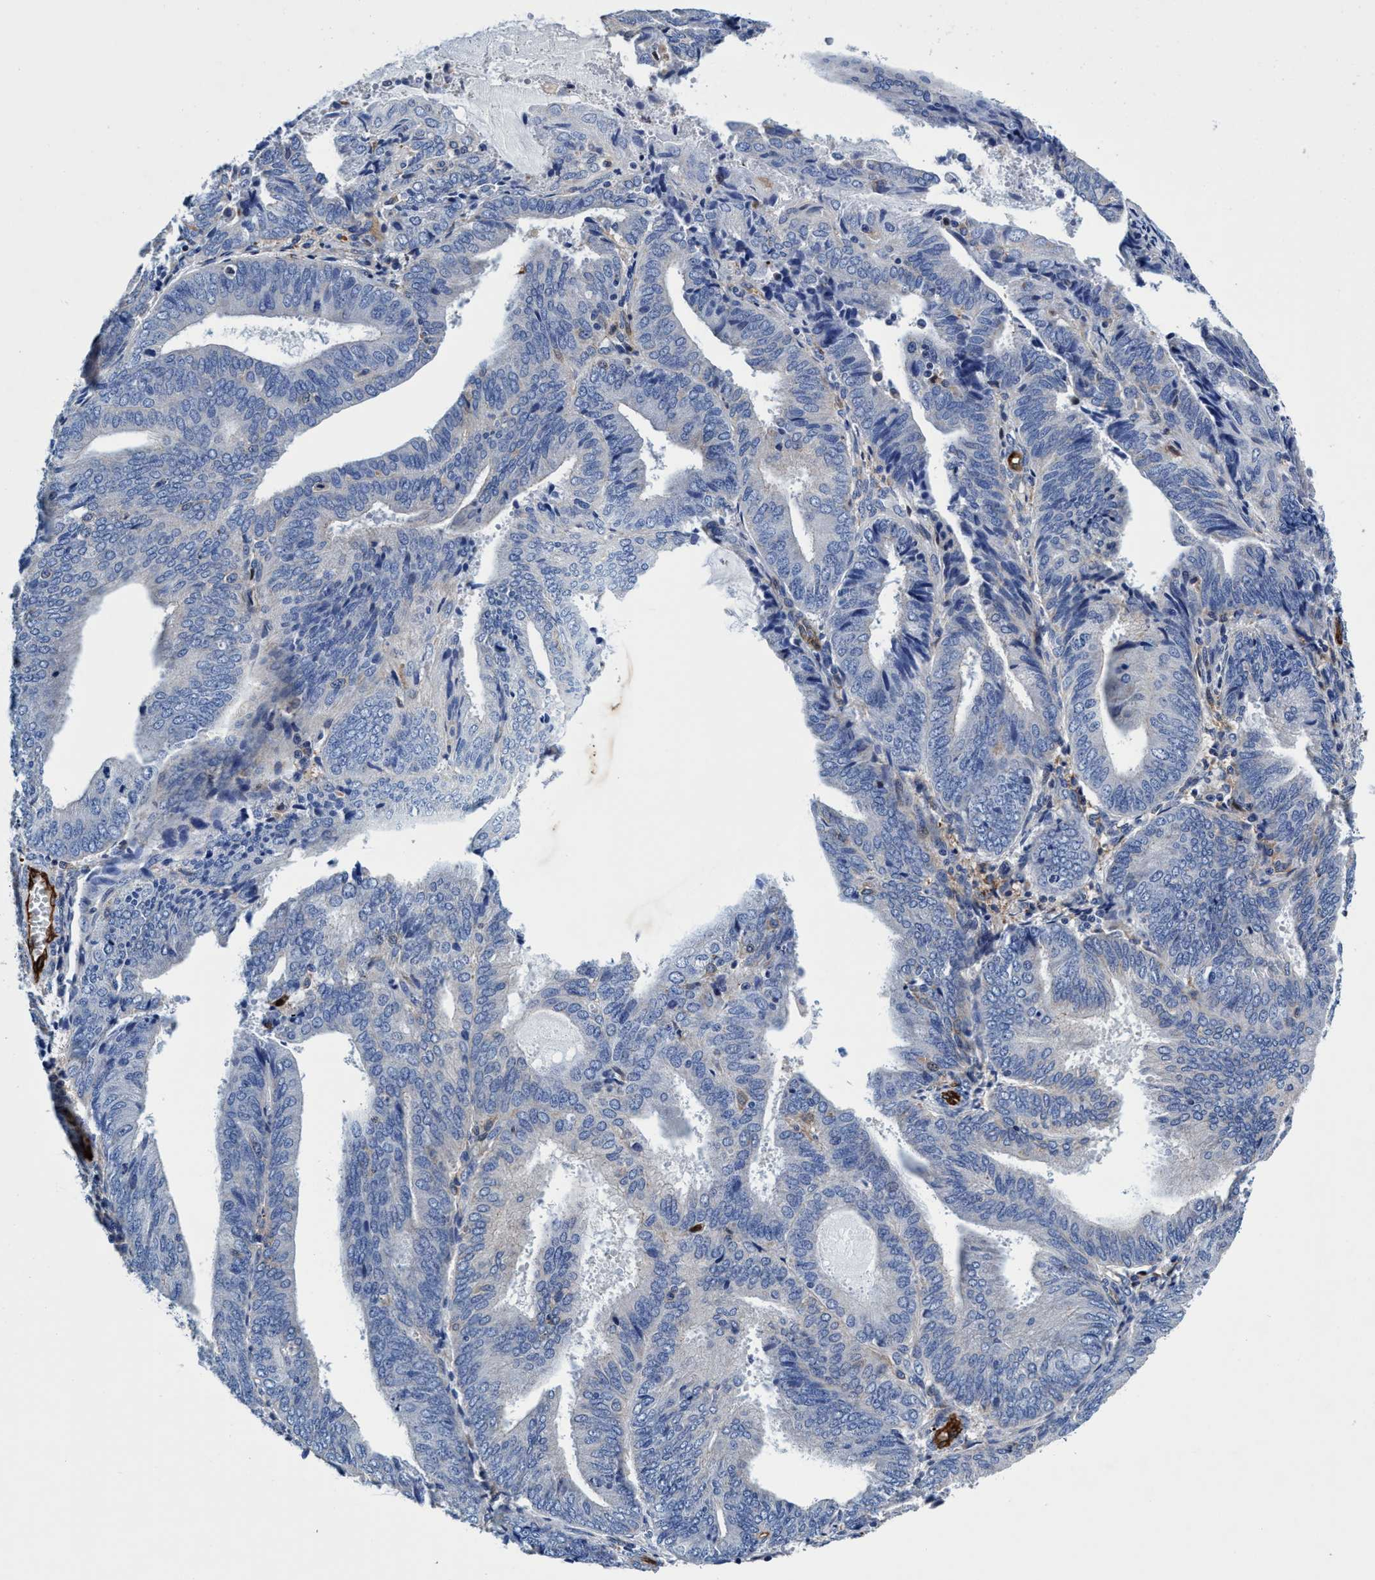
{"staining": {"intensity": "negative", "quantity": "none", "location": "none"}, "tissue": "endometrial cancer", "cell_type": "Tumor cells", "image_type": "cancer", "snomed": [{"axis": "morphology", "description": "Adenocarcinoma, NOS"}, {"axis": "topography", "description": "Endometrium"}], "caption": "Immunohistochemistry histopathology image of neoplastic tissue: endometrial adenocarcinoma stained with DAB exhibits no significant protein staining in tumor cells.", "gene": "UBALD2", "patient": {"sex": "female", "age": 81}}